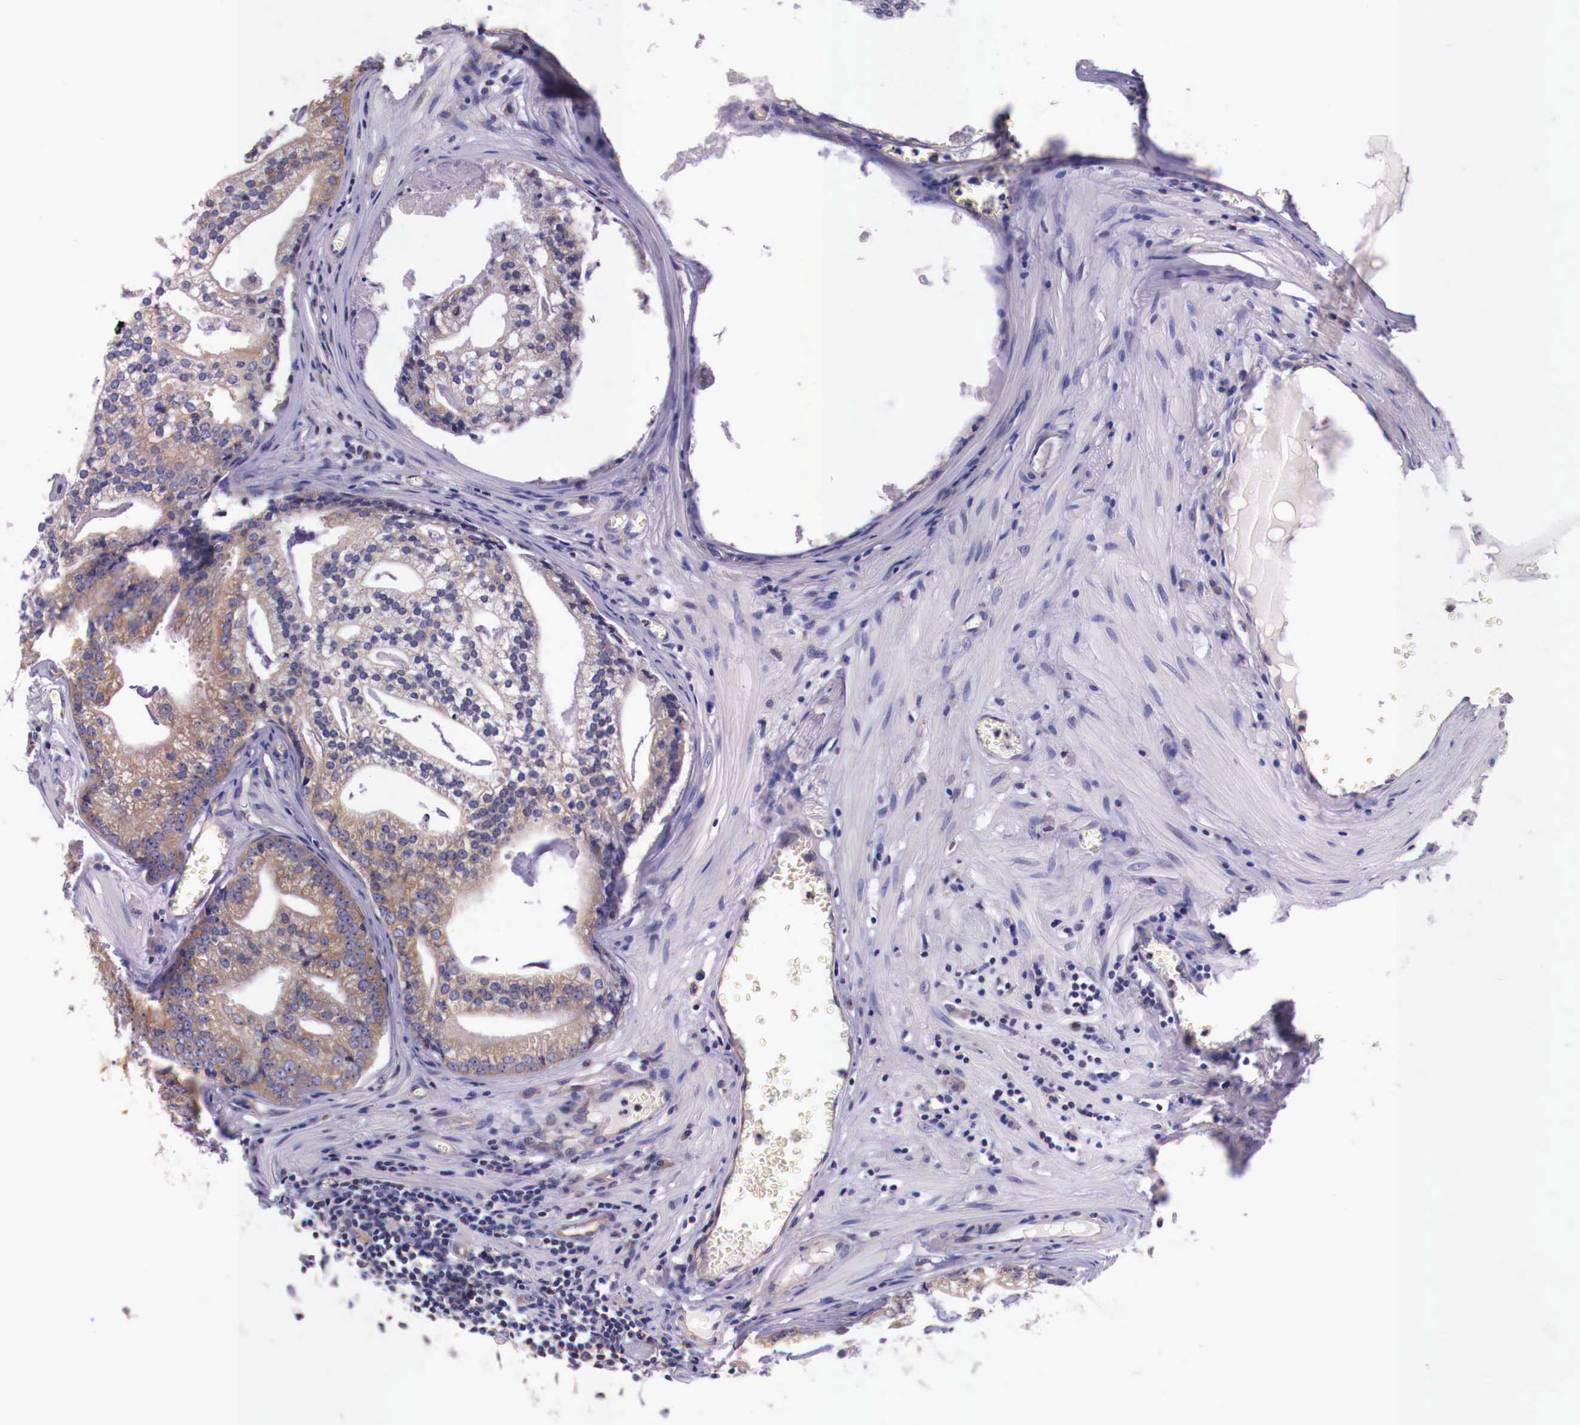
{"staining": {"intensity": "moderate", "quantity": "25%-75%", "location": "cytoplasmic/membranous"}, "tissue": "prostate cancer", "cell_type": "Tumor cells", "image_type": "cancer", "snomed": [{"axis": "morphology", "description": "Adenocarcinoma, High grade"}, {"axis": "topography", "description": "Prostate"}], "caption": "About 25%-75% of tumor cells in human adenocarcinoma (high-grade) (prostate) reveal moderate cytoplasmic/membranous protein positivity as visualized by brown immunohistochemical staining.", "gene": "GRIPAP1", "patient": {"sex": "male", "age": 56}}